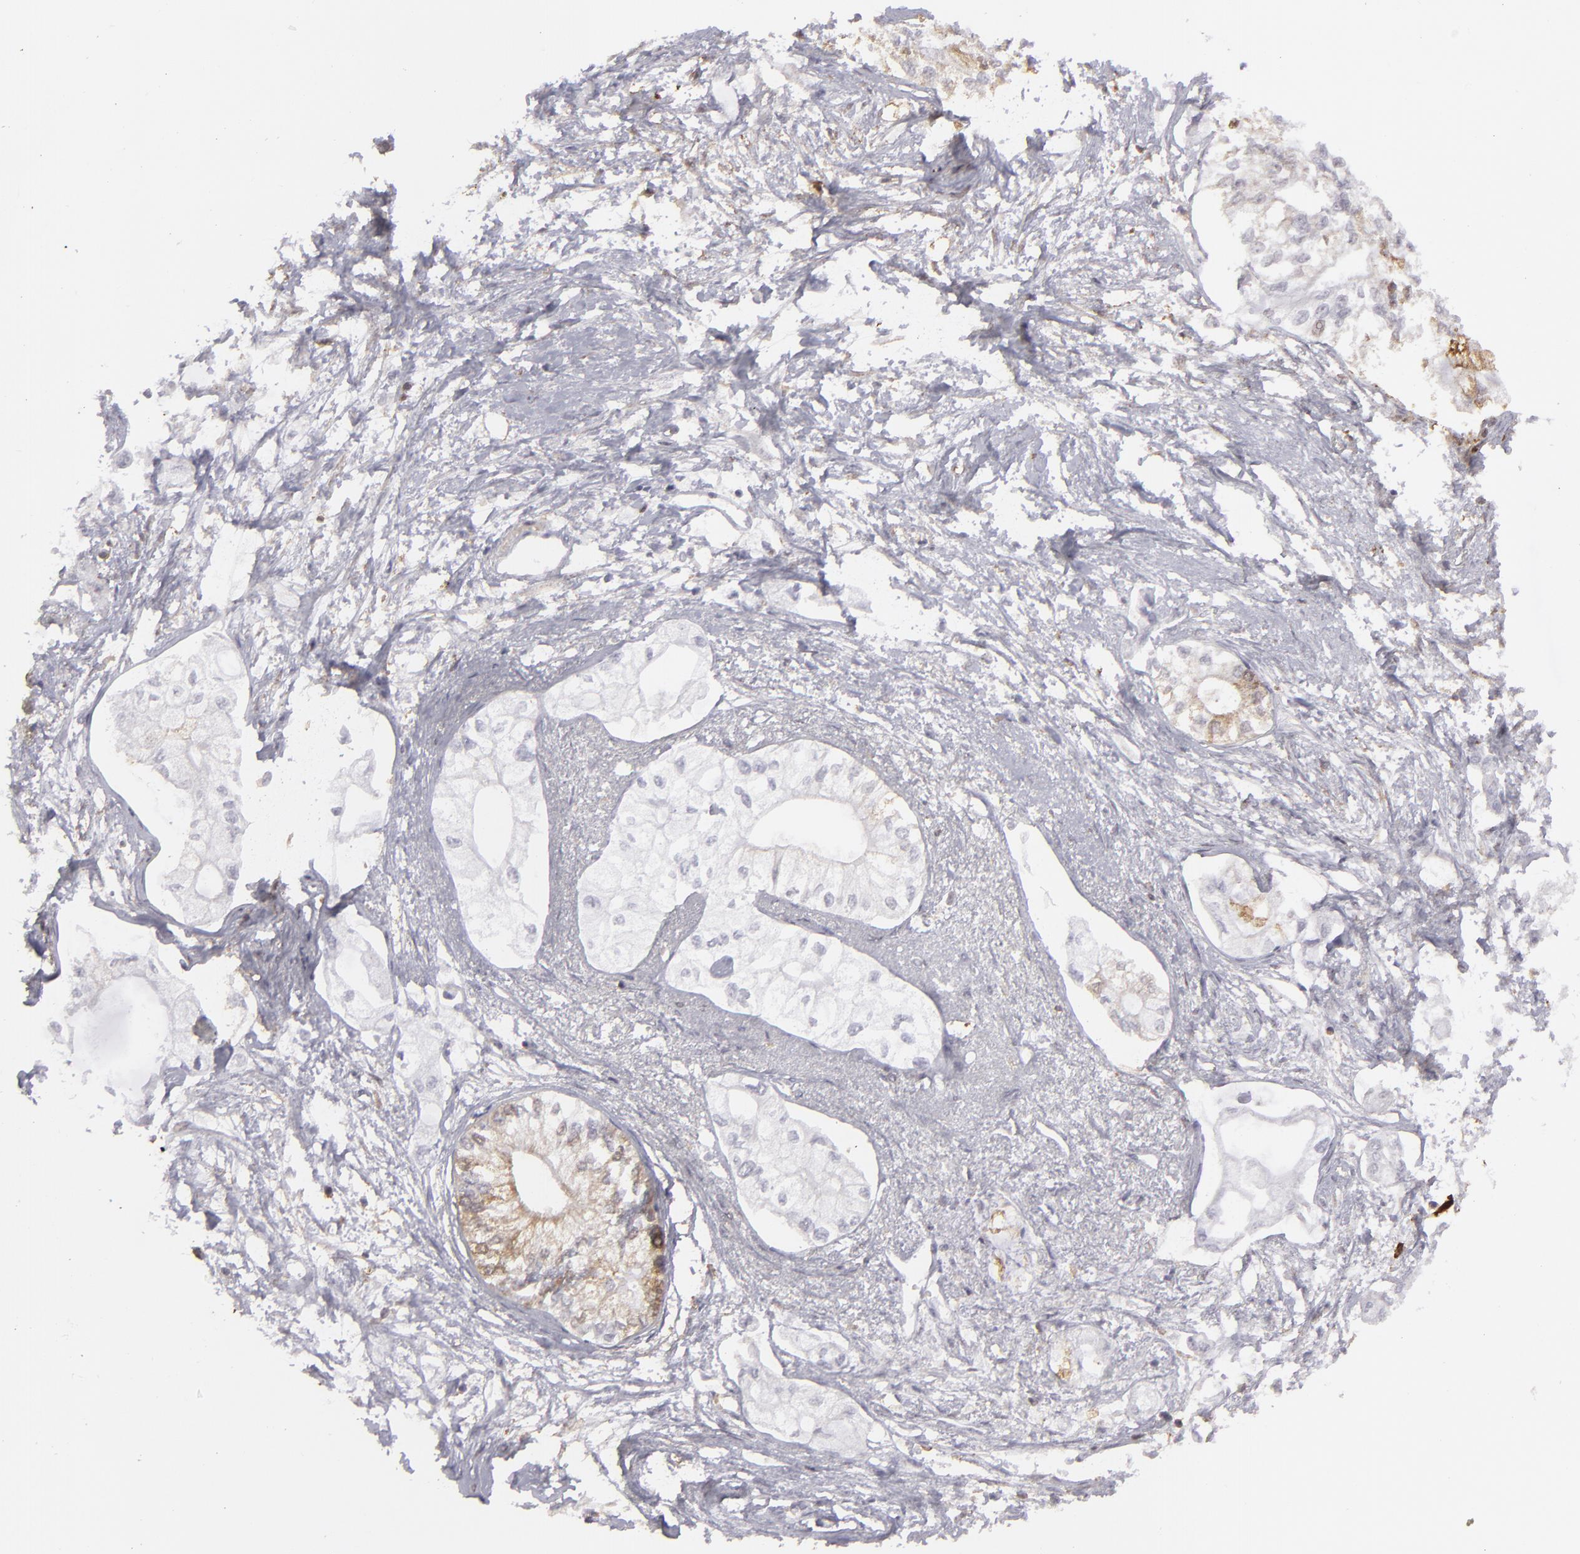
{"staining": {"intensity": "weak", "quantity": "<25%", "location": "cytoplasmic/membranous"}, "tissue": "pancreatic cancer", "cell_type": "Tumor cells", "image_type": "cancer", "snomed": [{"axis": "morphology", "description": "Adenocarcinoma, NOS"}, {"axis": "topography", "description": "Pancreas"}], "caption": "Photomicrograph shows no significant protein staining in tumor cells of pancreatic adenocarcinoma. (DAB IHC visualized using brightfield microscopy, high magnification).", "gene": "SEMA3G", "patient": {"sex": "male", "age": 79}}